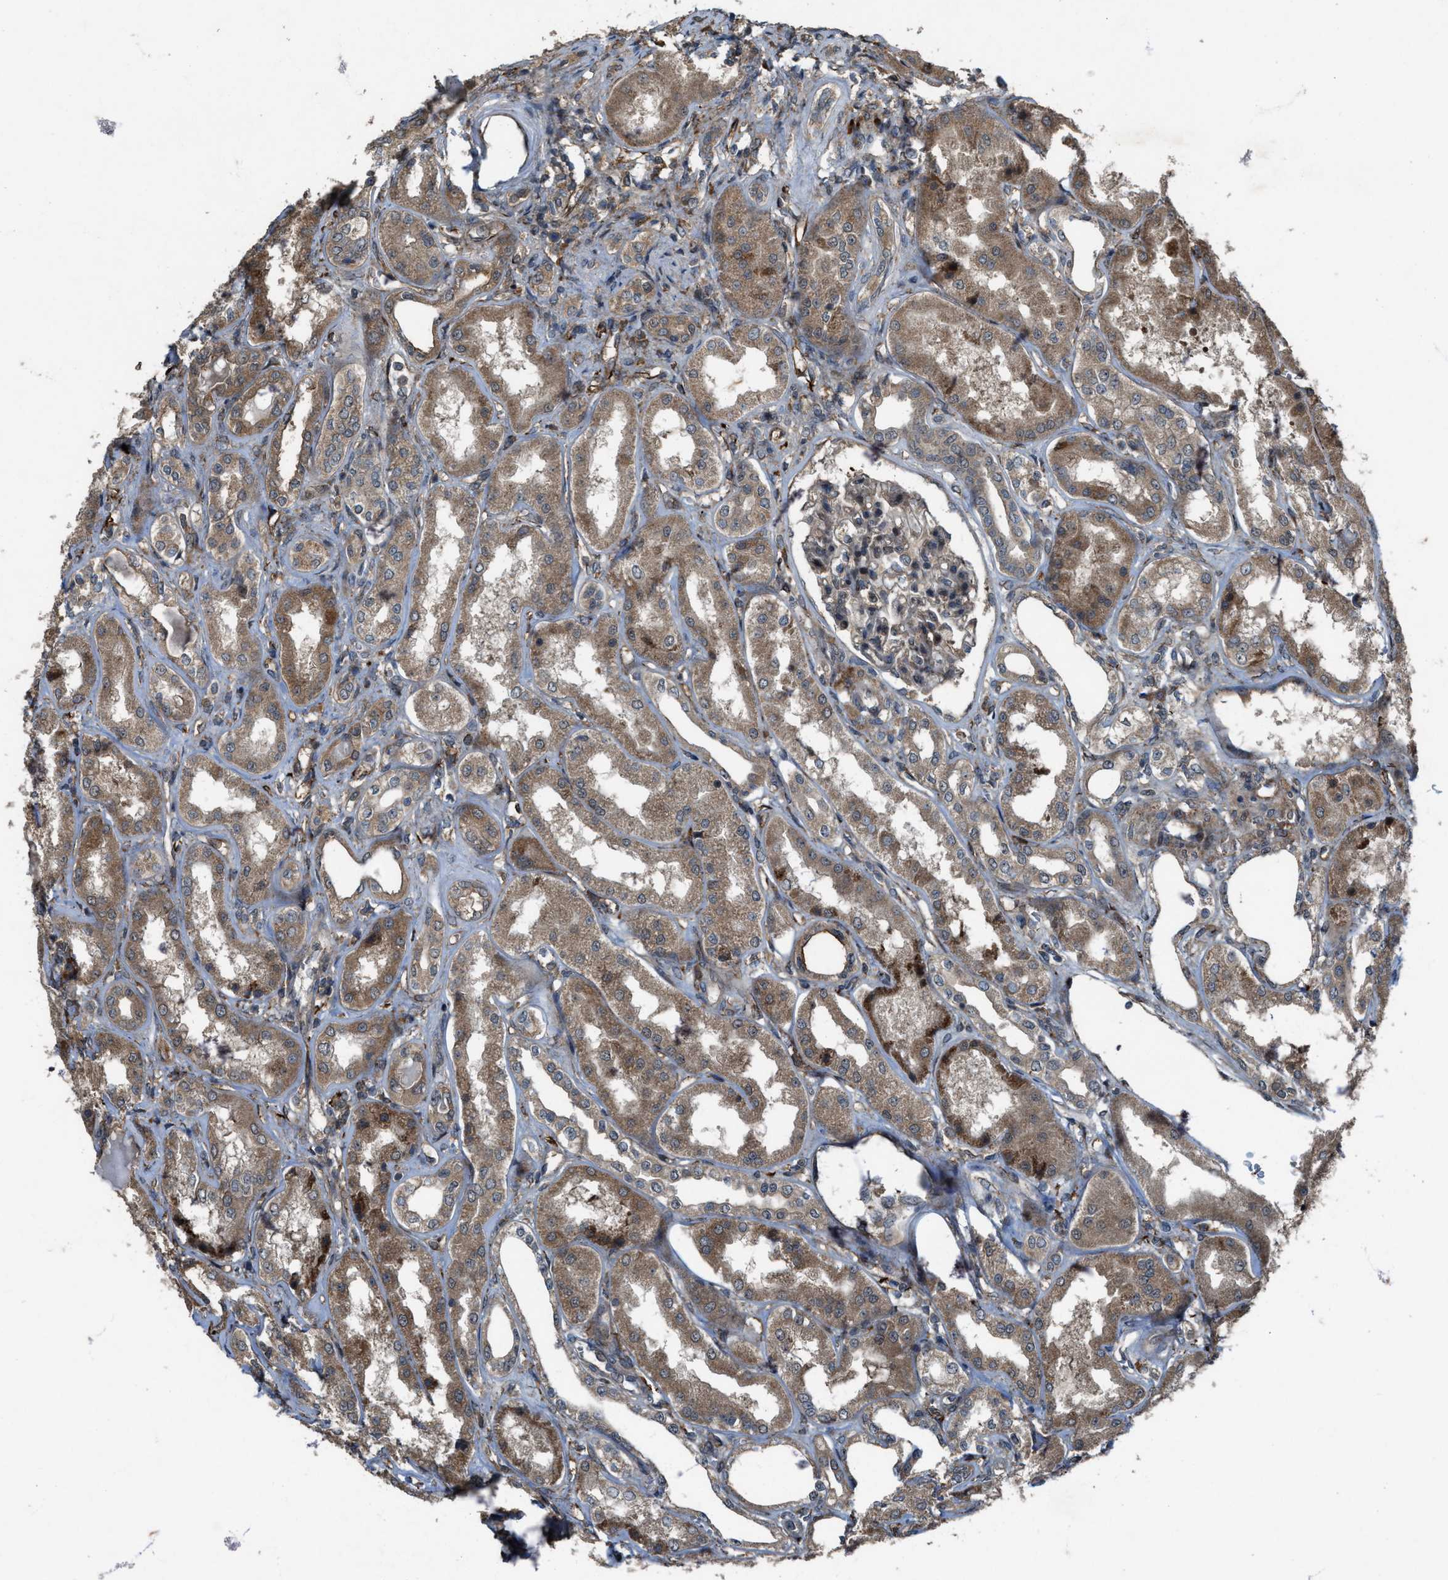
{"staining": {"intensity": "moderate", "quantity": ">75%", "location": "cytoplasmic/membranous"}, "tissue": "kidney", "cell_type": "Cells in glomeruli", "image_type": "normal", "snomed": [{"axis": "morphology", "description": "Normal tissue, NOS"}, {"axis": "topography", "description": "Kidney"}], "caption": "An IHC histopathology image of benign tissue is shown. Protein staining in brown highlights moderate cytoplasmic/membranous positivity in kidney within cells in glomeruli. (DAB (3,3'-diaminobenzidine) IHC, brown staining for protein, blue staining for nuclei).", "gene": "LRRC72", "patient": {"sex": "female", "age": 56}}